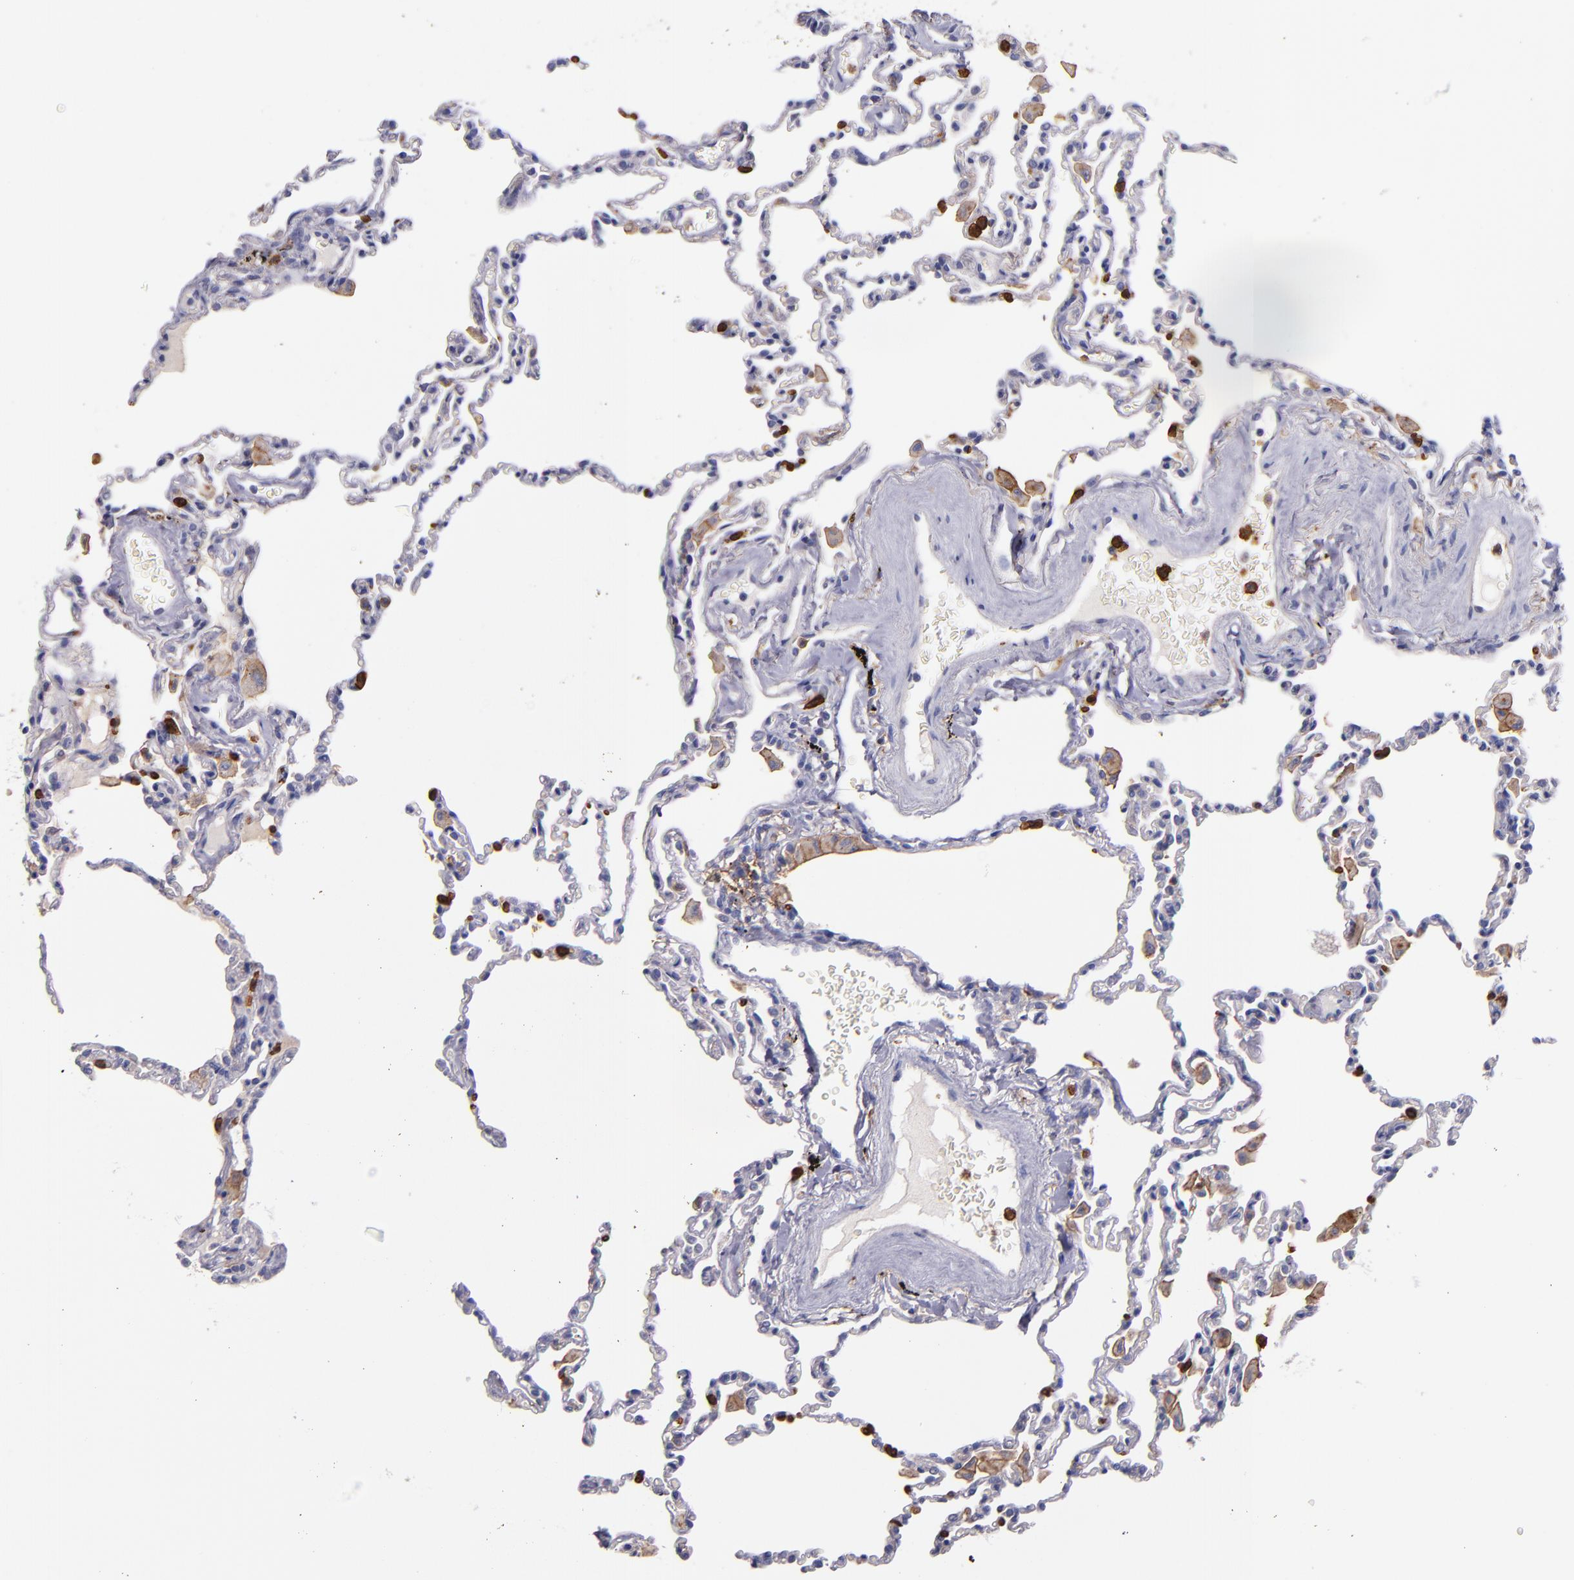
{"staining": {"intensity": "negative", "quantity": "none", "location": "none"}, "tissue": "lung", "cell_type": "Alveolar cells", "image_type": "normal", "snomed": [{"axis": "morphology", "description": "Normal tissue, NOS"}, {"axis": "topography", "description": "Lung"}], "caption": "Immunohistochemistry image of normal lung: lung stained with DAB displays no significant protein expression in alveolar cells.", "gene": "C5AR1", "patient": {"sex": "male", "age": 59}}